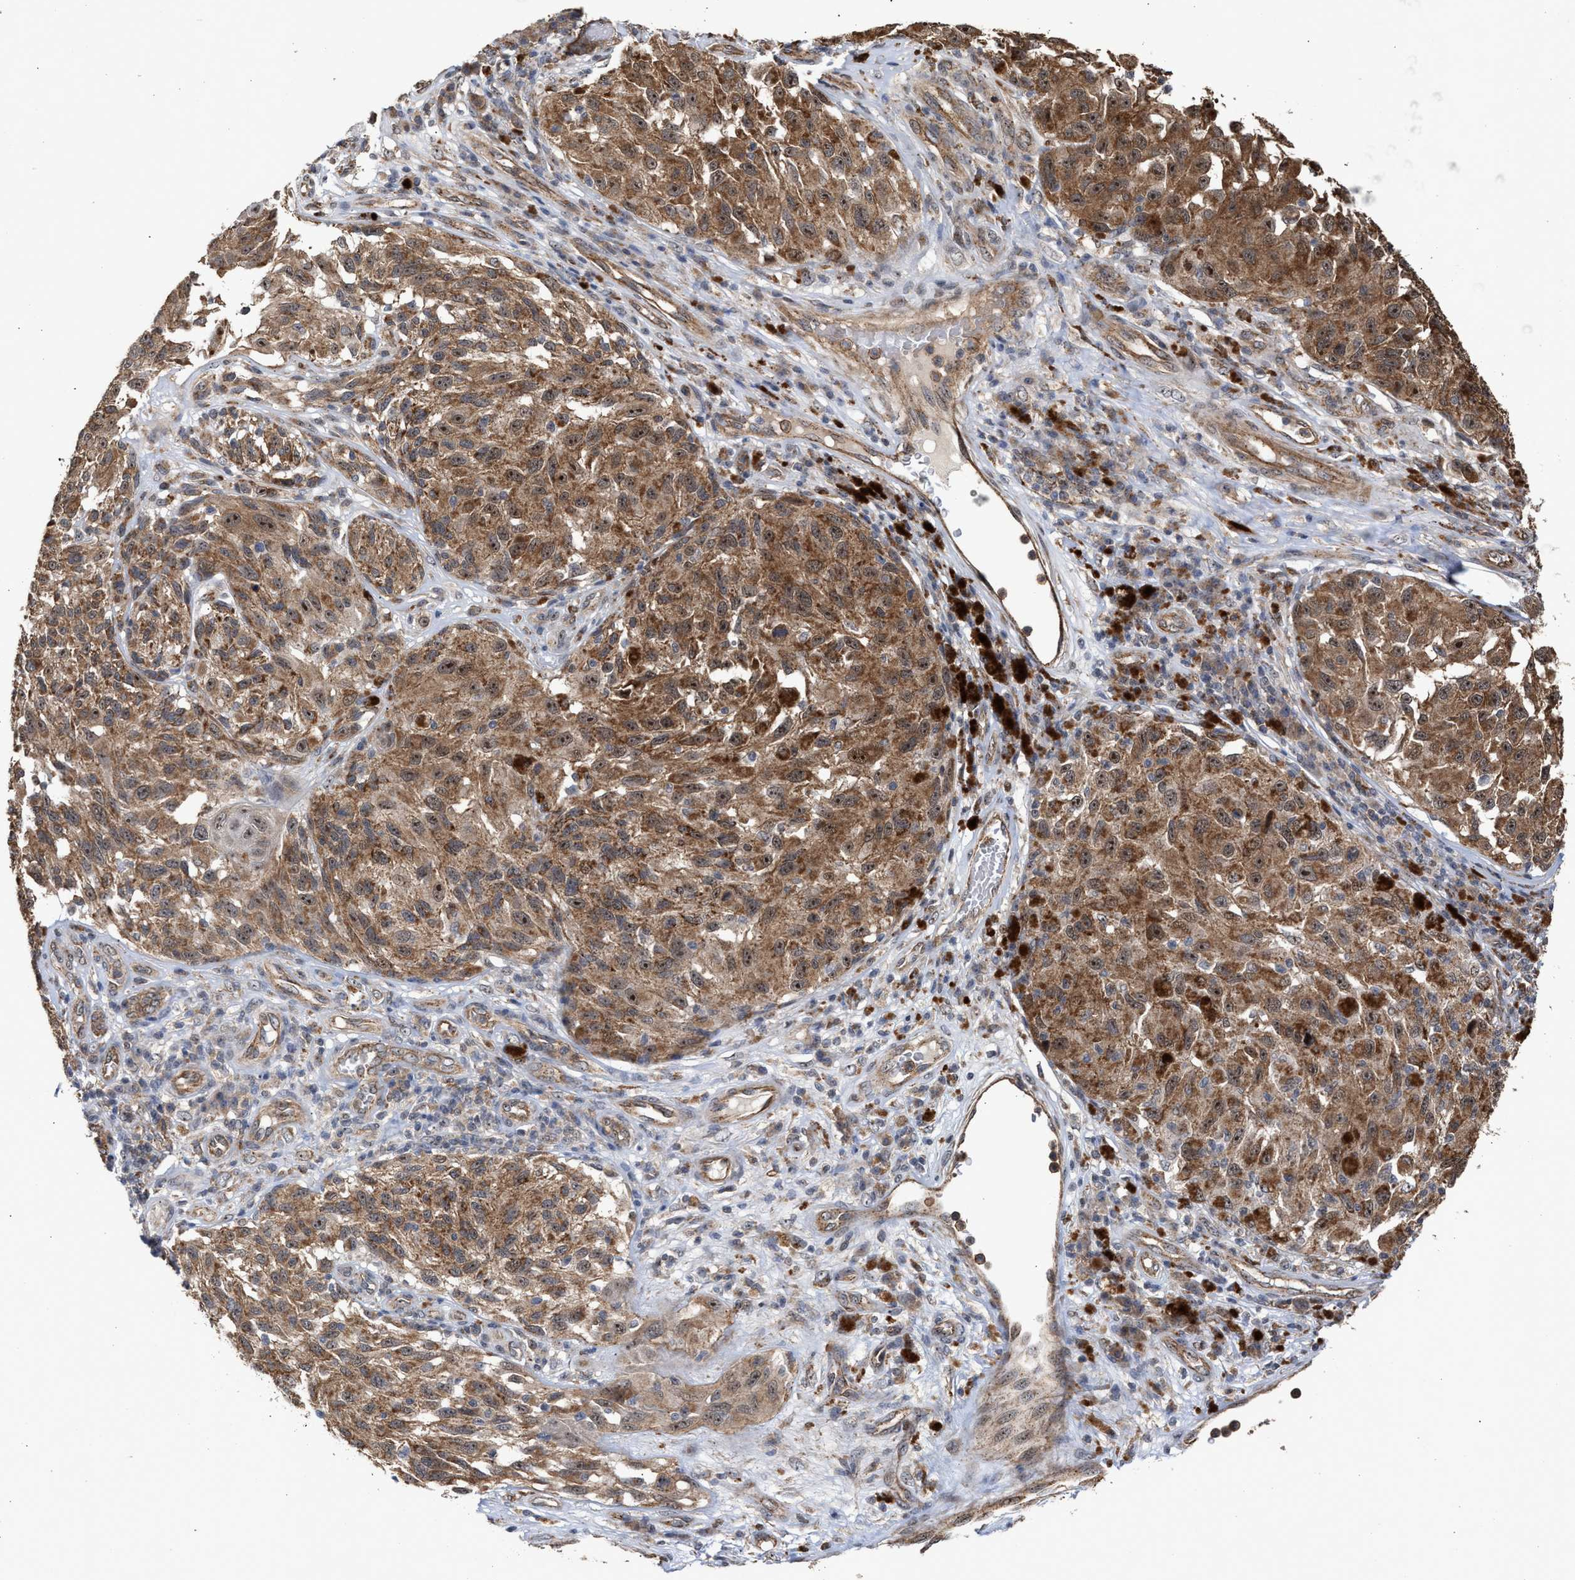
{"staining": {"intensity": "moderate", "quantity": ">75%", "location": "cytoplasmic/membranous,nuclear"}, "tissue": "melanoma", "cell_type": "Tumor cells", "image_type": "cancer", "snomed": [{"axis": "morphology", "description": "Malignant melanoma, NOS"}, {"axis": "topography", "description": "Skin"}], "caption": "Brown immunohistochemical staining in human malignant melanoma demonstrates moderate cytoplasmic/membranous and nuclear staining in about >75% of tumor cells. The protein is shown in brown color, while the nuclei are stained blue.", "gene": "EXOSC2", "patient": {"sex": "female", "age": 73}}